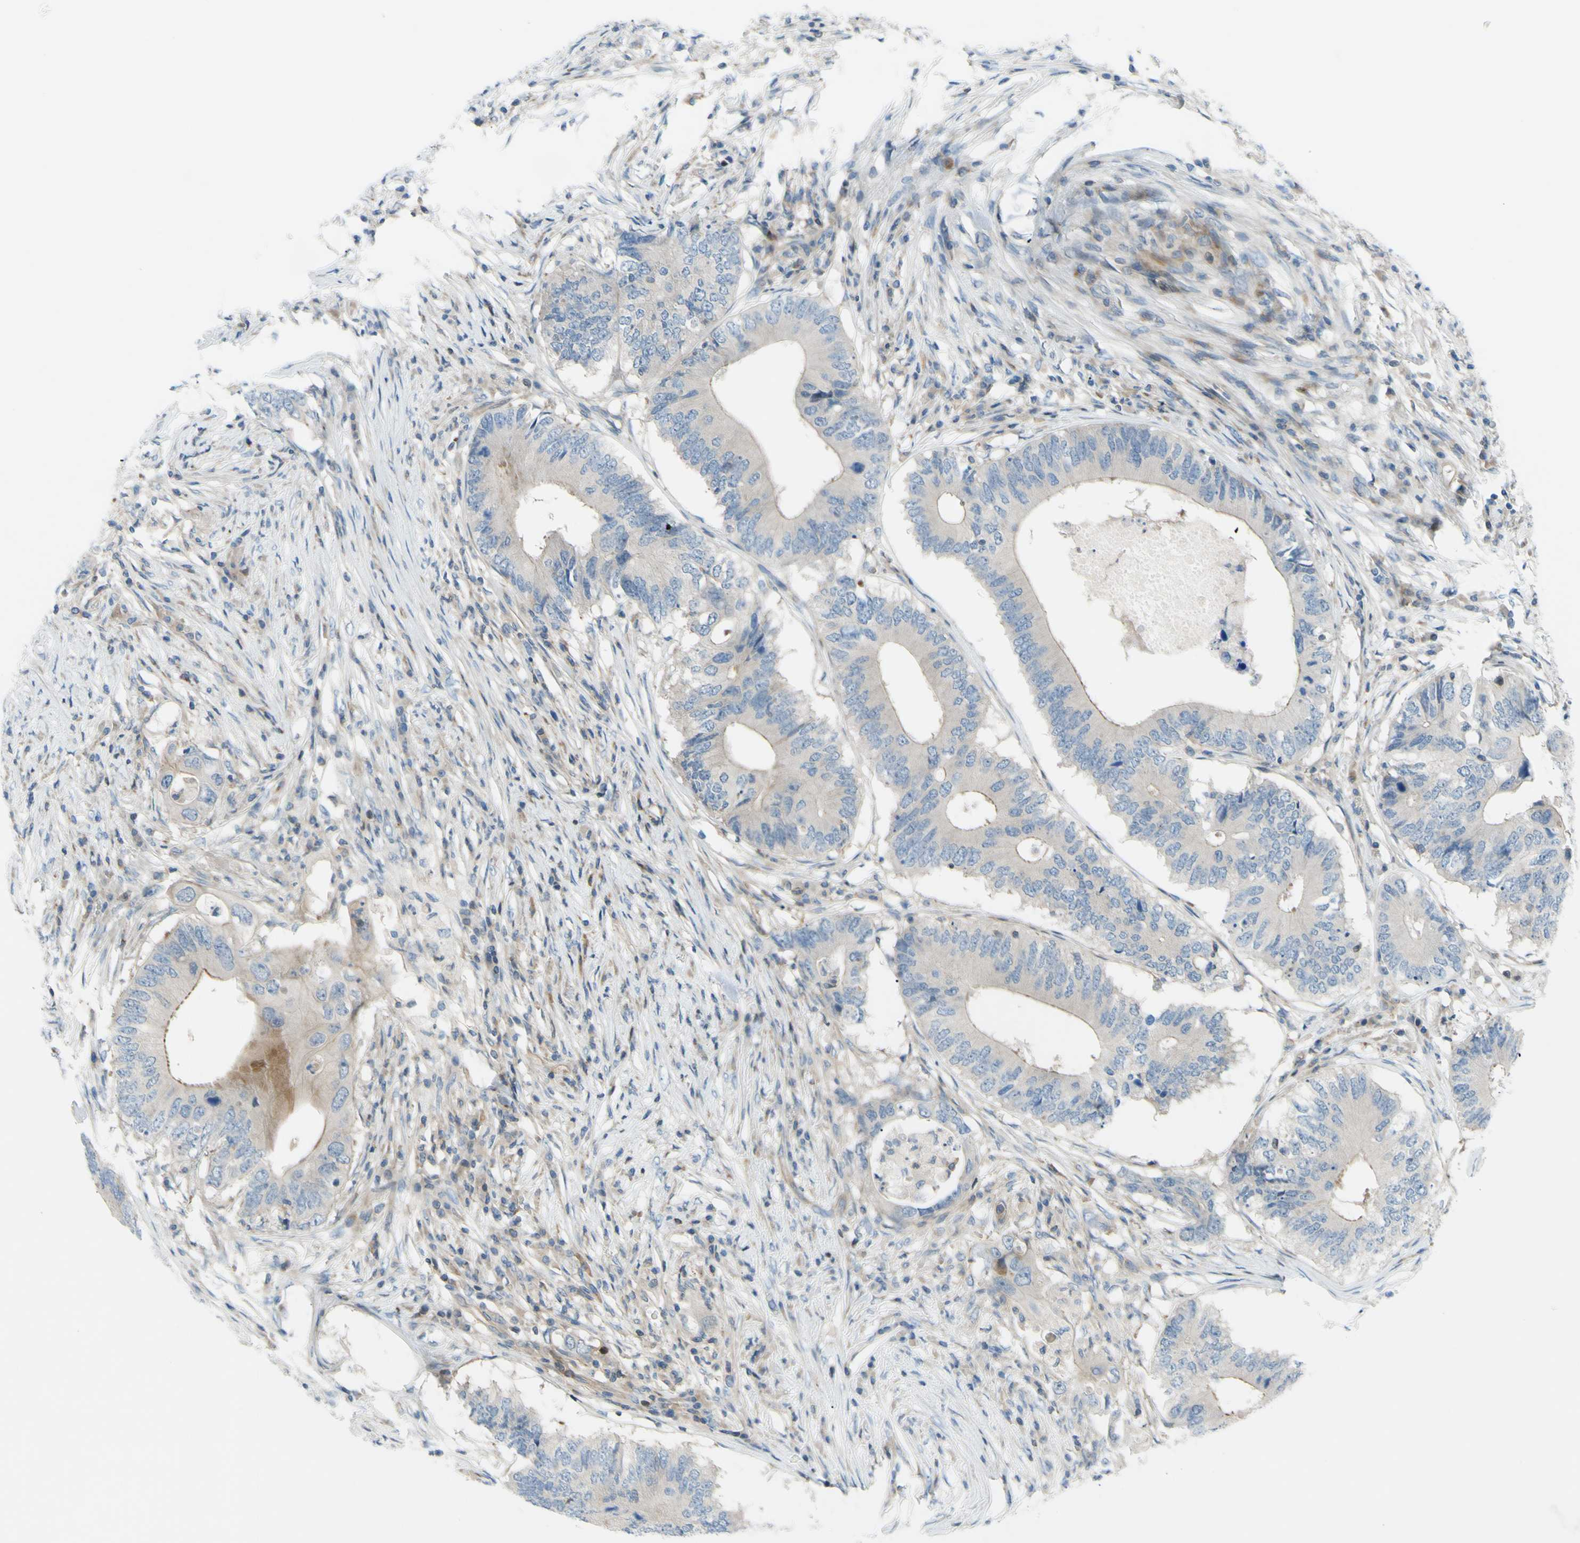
{"staining": {"intensity": "moderate", "quantity": "<25%", "location": "cytoplasmic/membranous"}, "tissue": "colorectal cancer", "cell_type": "Tumor cells", "image_type": "cancer", "snomed": [{"axis": "morphology", "description": "Adenocarcinoma, NOS"}, {"axis": "topography", "description": "Colon"}], "caption": "Human adenocarcinoma (colorectal) stained with a brown dye displays moderate cytoplasmic/membranous positive staining in approximately <25% of tumor cells.", "gene": "PAK2", "patient": {"sex": "male", "age": 71}}